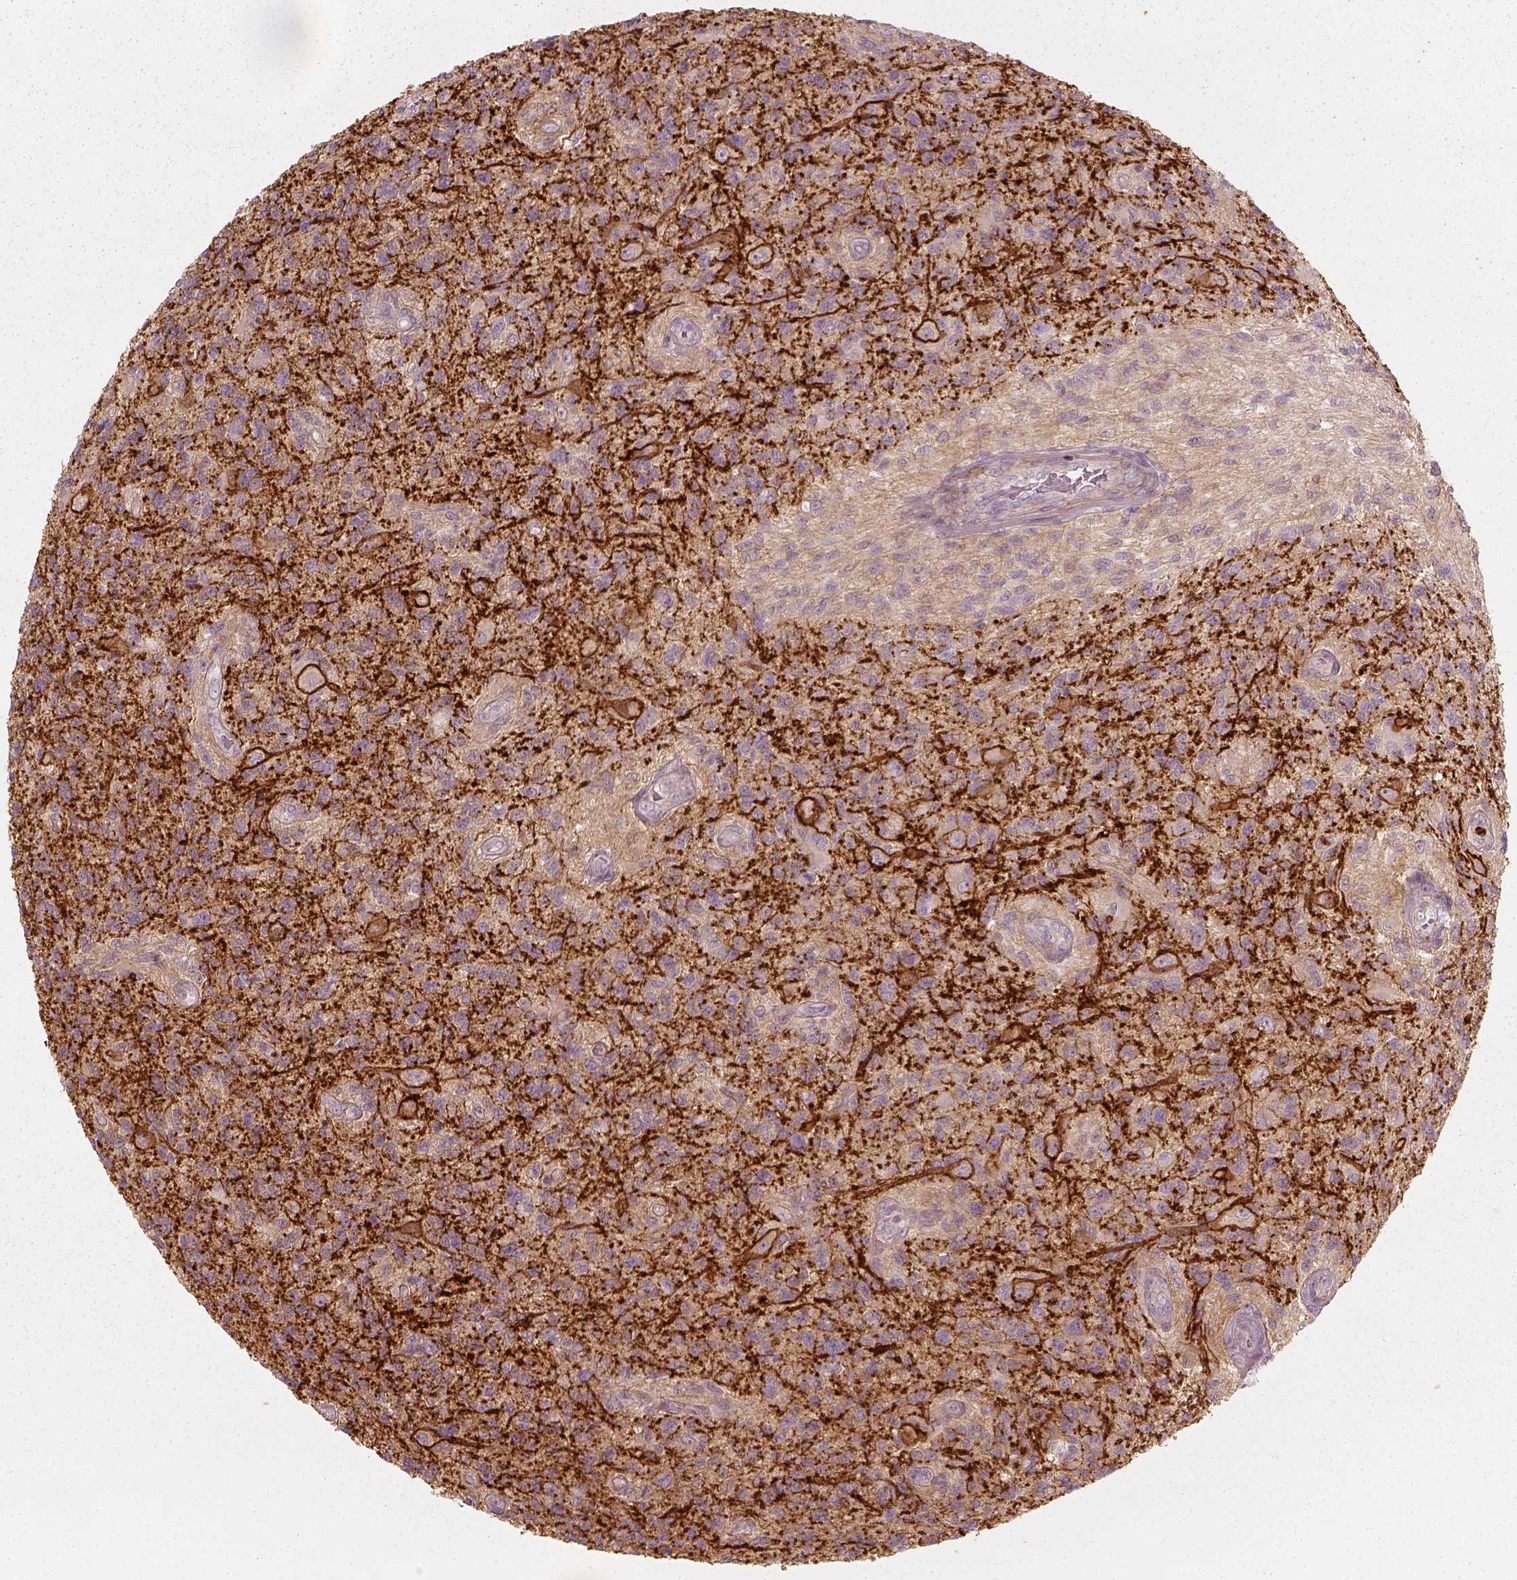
{"staining": {"intensity": "negative", "quantity": "none", "location": "none"}, "tissue": "glioma", "cell_type": "Tumor cells", "image_type": "cancer", "snomed": [{"axis": "morphology", "description": "Glioma, malignant, High grade"}, {"axis": "topography", "description": "Brain"}], "caption": "High power microscopy image of an immunohistochemistry photomicrograph of glioma, revealing no significant expression in tumor cells. (Stains: DAB immunohistochemistry with hematoxylin counter stain, Microscopy: brightfield microscopy at high magnification).", "gene": "NPTN", "patient": {"sex": "male", "age": 56}}